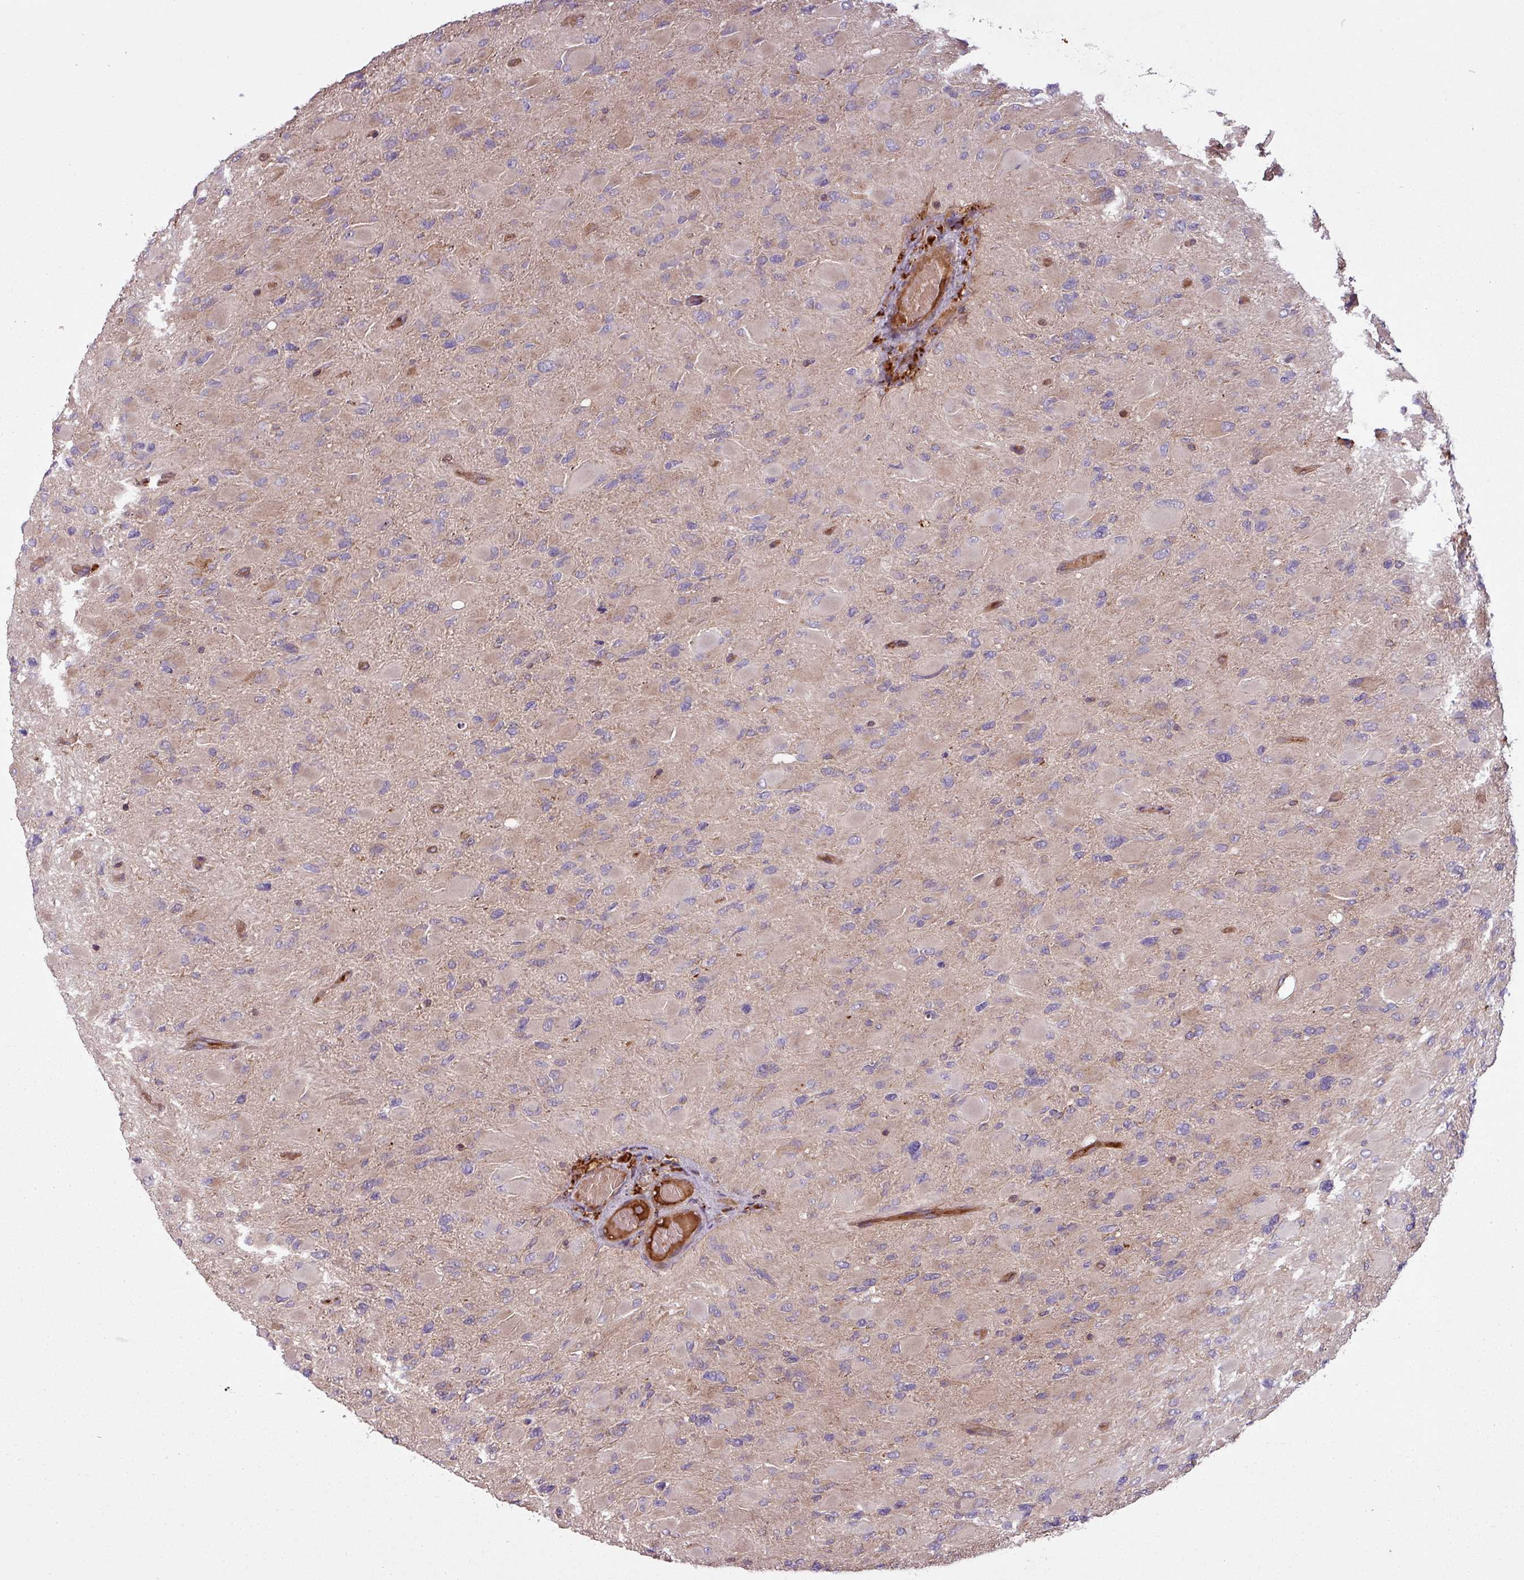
{"staining": {"intensity": "moderate", "quantity": "<25%", "location": "cytoplasmic/membranous"}, "tissue": "glioma", "cell_type": "Tumor cells", "image_type": "cancer", "snomed": [{"axis": "morphology", "description": "Glioma, malignant, High grade"}, {"axis": "topography", "description": "Cerebral cortex"}], "caption": "This micrograph shows IHC staining of malignant glioma (high-grade), with low moderate cytoplasmic/membranous staining in approximately <25% of tumor cells.", "gene": "SNRNP25", "patient": {"sex": "female", "age": 36}}